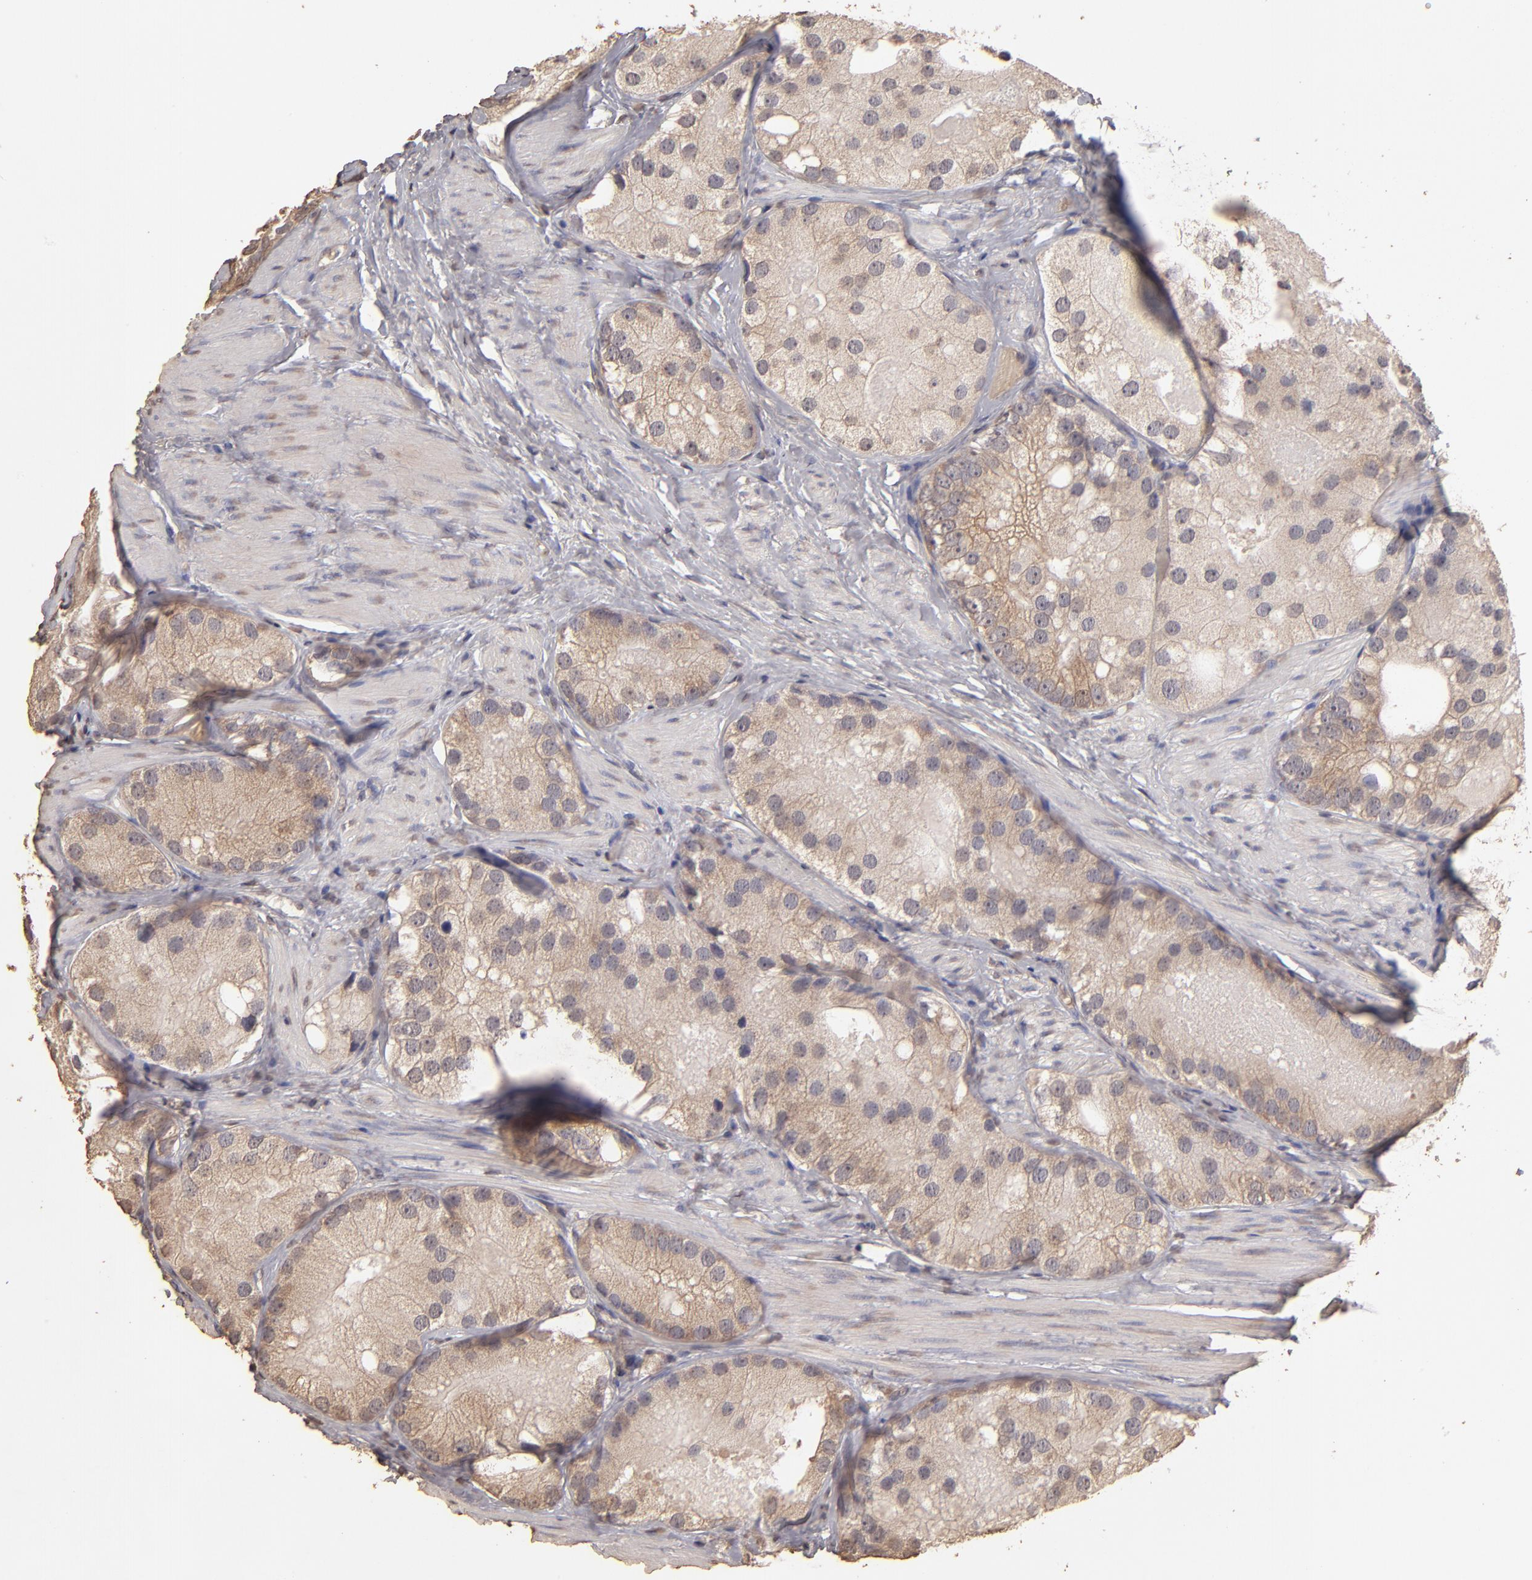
{"staining": {"intensity": "moderate", "quantity": ">75%", "location": "cytoplasmic/membranous"}, "tissue": "prostate cancer", "cell_type": "Tumor cells", "image_type": "cancer", "snomed": [{"axis": "morphology", "description": "Adenocarcinoma, Low grade"}, {"axis": "topography", "description": "Prostate"}], "caption": "Immunohistochemistry of prostate cancer exhibits medium levels of moderate cytoplasmic/membranous staining in approximately >75% of tumor cells. The protein of interest is stained brown, and the nuclei are stained in blue (DAB (3,3'-diaminobenzidine) IHC with brightfield microscopy, high magnification).", "gene": "OPHN1", "patient": {"sex": "male", "age": 69}}